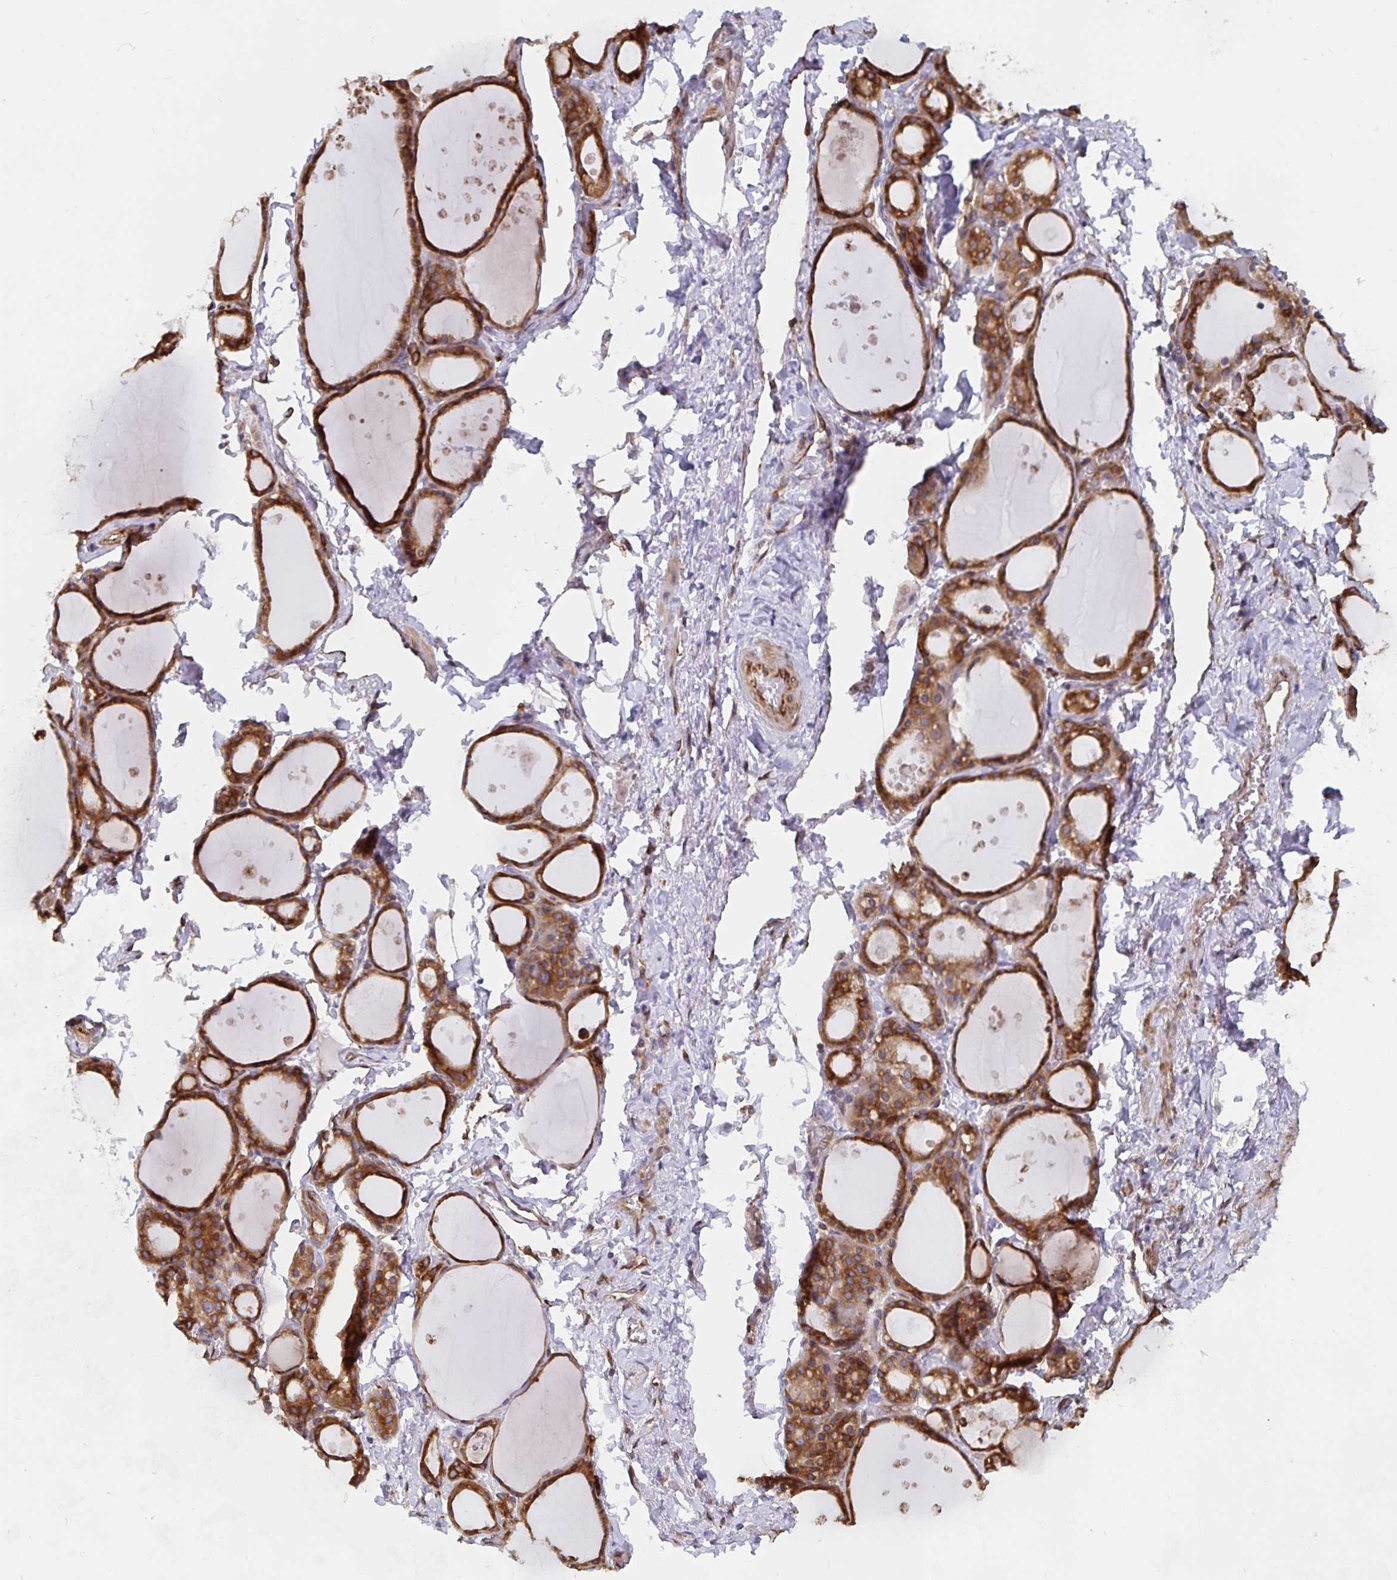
{"staining": {"intensity": "strong", "quantity": ">75%", "location": "cytoplasmic/membranous"}, "tissue": "thyroid gland", "cell_type": "Glandular cells", "image_type": "normal", "snomed": [{"axis": "morphology", "description": "Normal tissue, NOS"}, {"axis": "topography", "description": "Thyroid gland"}], "caption": "Thyroid gland stained with DAB (3,3'-diaminobenzidine) IHC displays high levels of strong cytoplasmic/membranous staining in about >75% of glandular cells. Nuclei are stained in blue.", "gene": "BCAP29", "patient": {"sex": "male", "age": 68}}